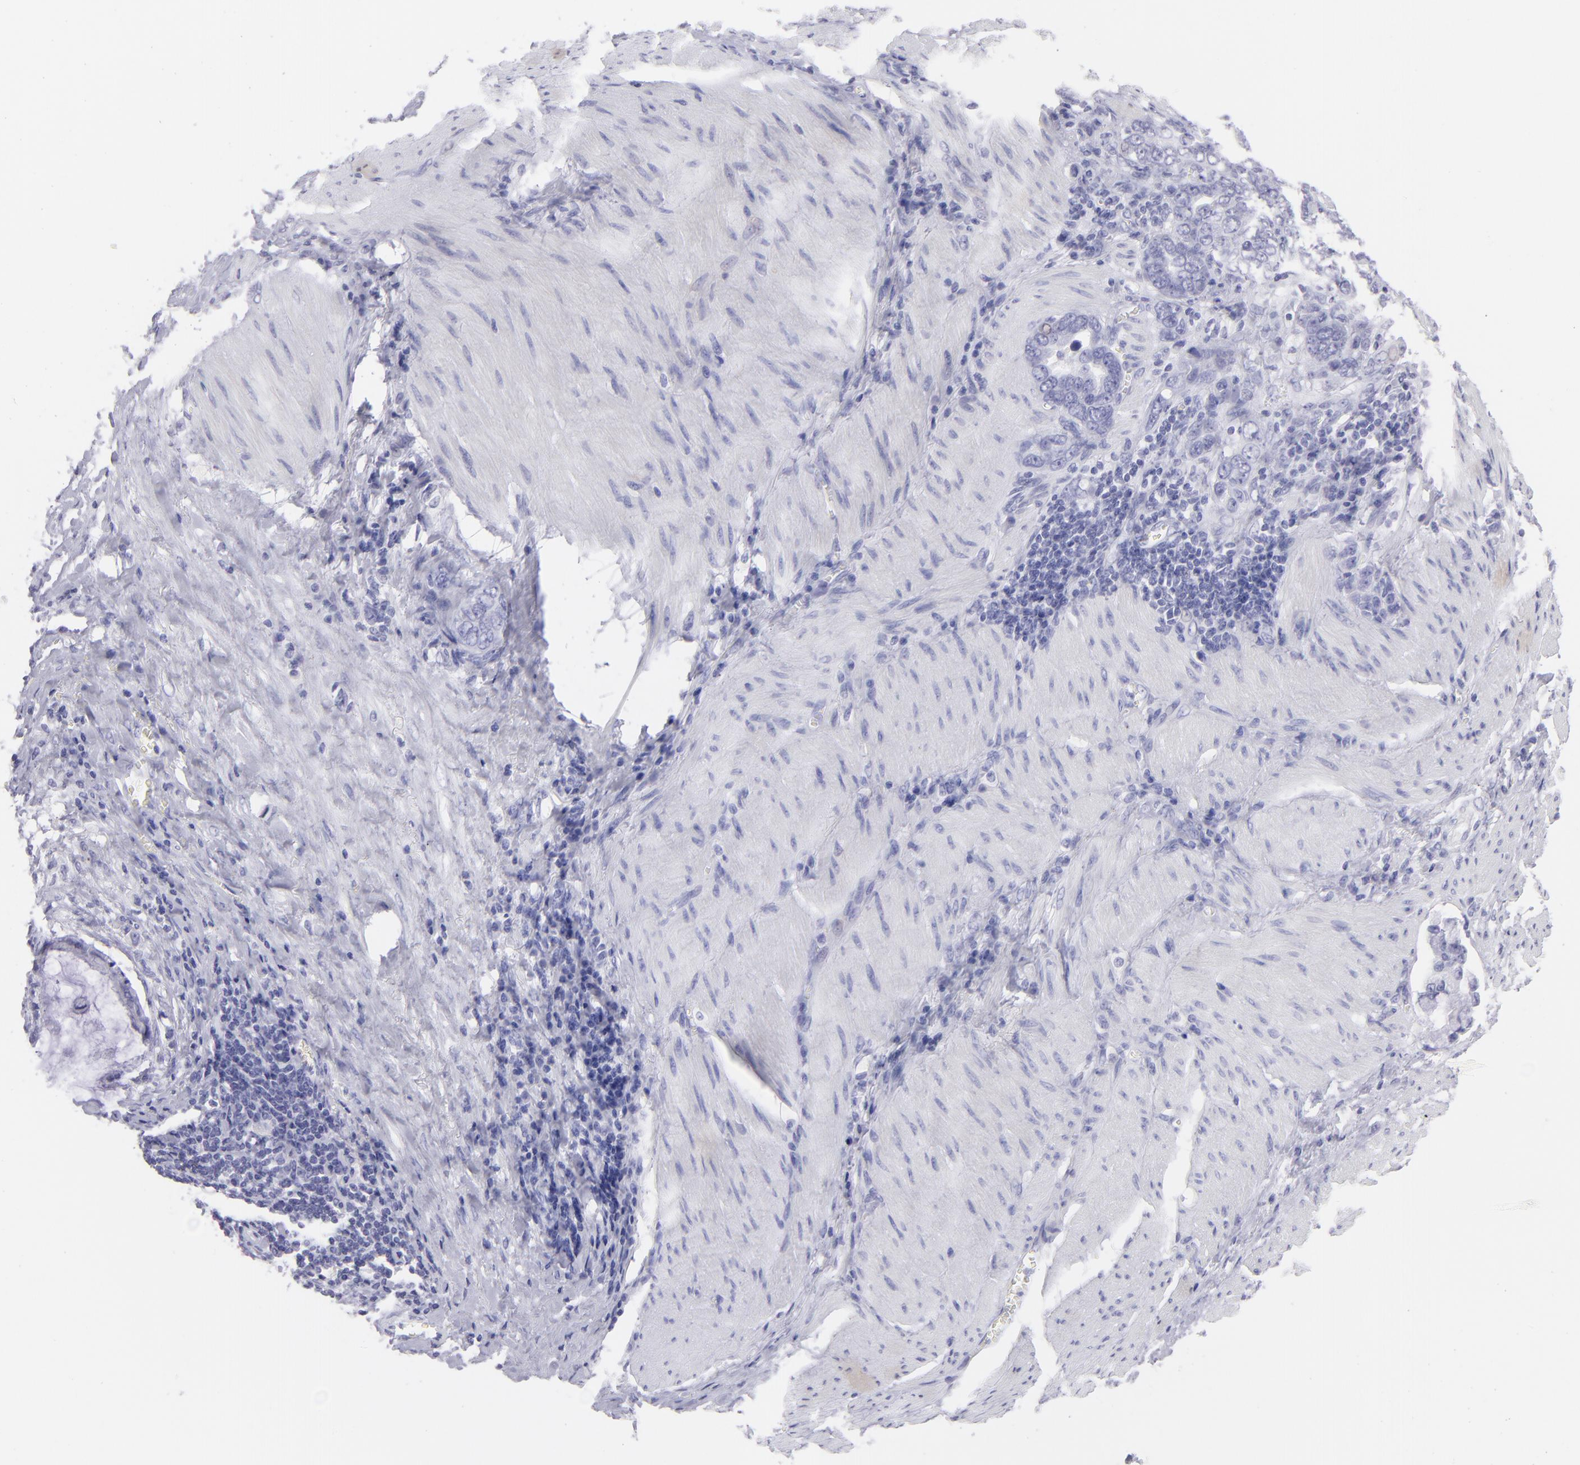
{"staining": {"intensity": "negative", "quantity": "none", "location": "none"}, "tissue": "stomach cancer", "cell_type": "Tumor cells", "image_type": "cancer", "snomed": [{"axis": "morphology", "description": "Adenocarcinoma, NOS"}, {"axis": "topography", "description": "Stomach"}], "caption": "This is an immunohistochemistry (IHC) image of adenocarcinoma (stomach). There is no positivity in tumor cells.", "gene": "SLC1A2", "patient": {"sex": "male", "age": 78}}